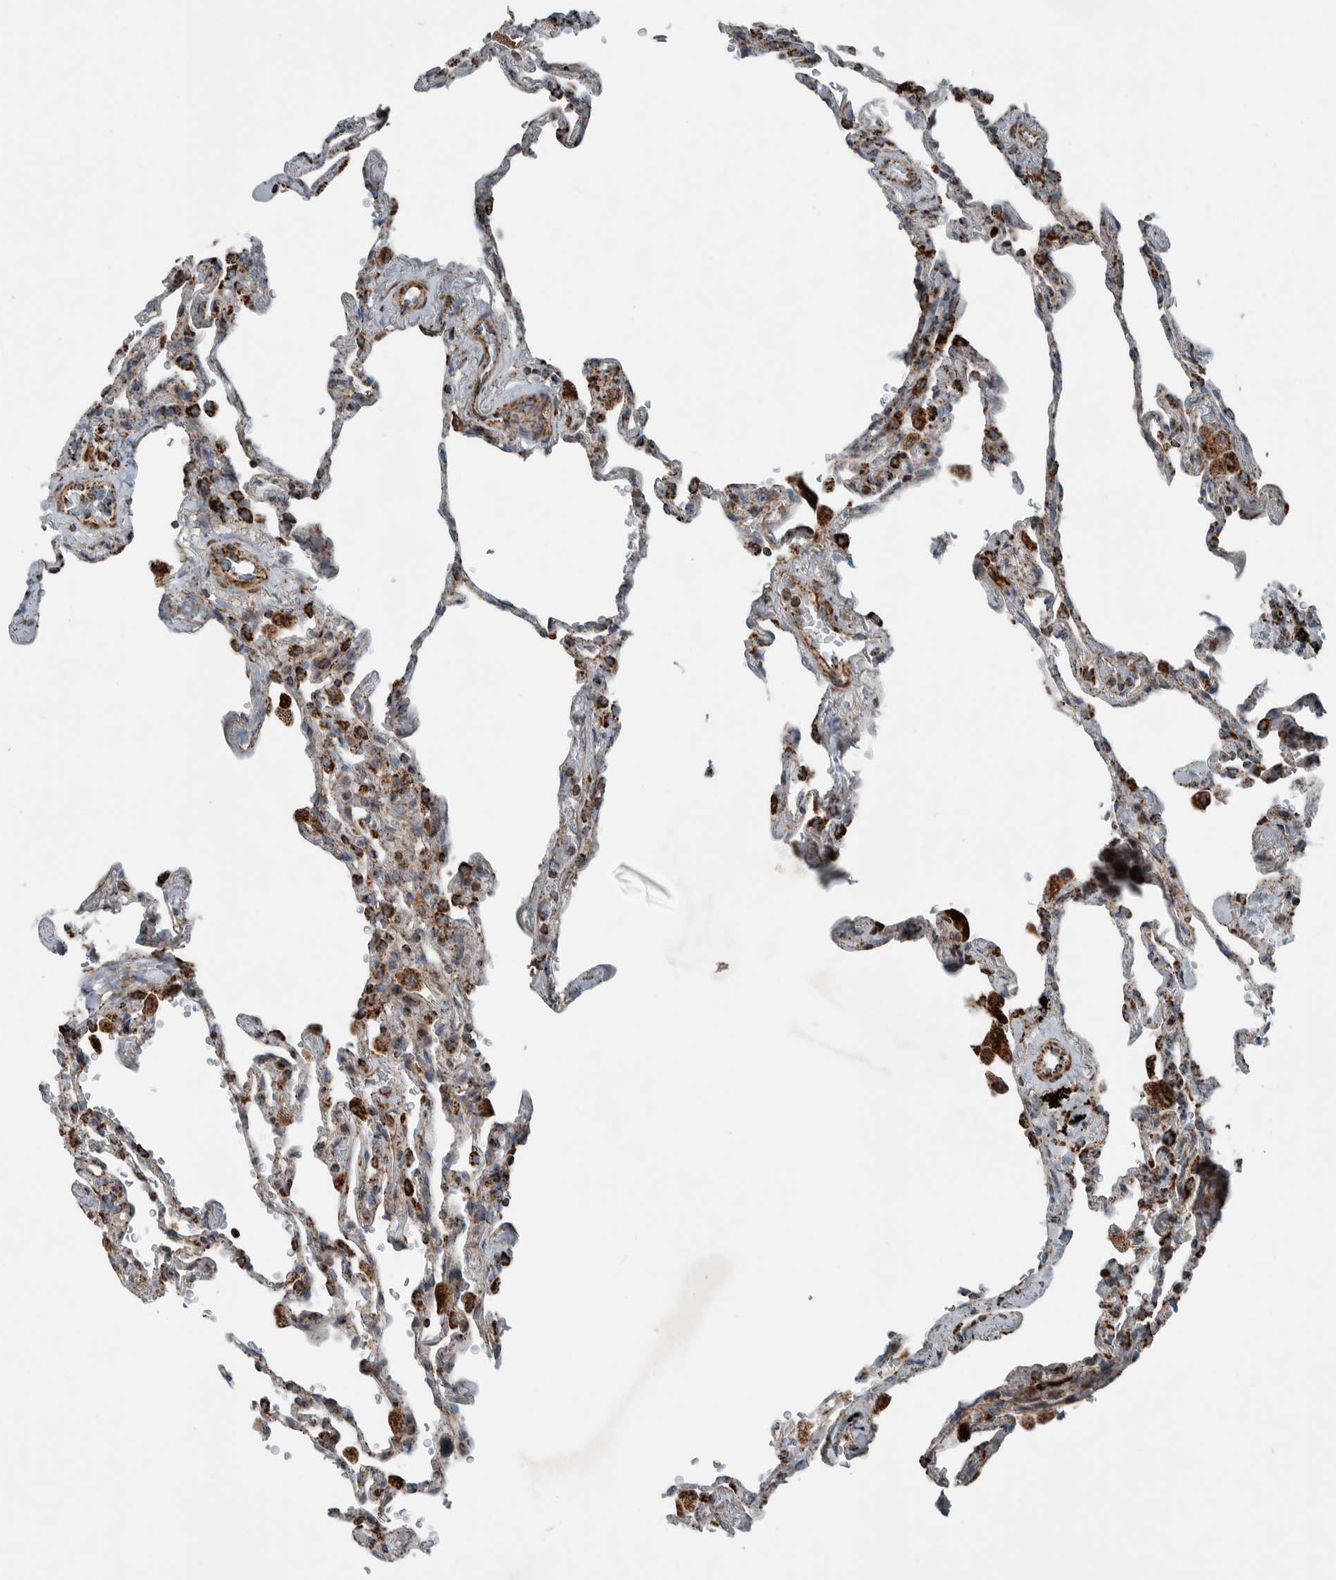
{"staining": {"intensity": "strong", "quantity": "25%-75%", "location": "cytoplasmic/membranous"}, "tissue": "lung", "cell_type": "Alveolar cells", "image_type": "normal", "snomed": [{"axis": "morphology", "description": "Normal tissue, NOS"}, {"axis": "topography", "description": "Lung"}], "caption": "IHC (DAB (3,3'-diaminobenzidine)) staining of benign lung exhibits strong cytoplasmic/membranous protein expression in about 25%-75% of alveolar cells. (brown staining indicates protein expression, while blue staining denotes nuclei).", "gene": "CNTROB", "patient": {"sex": "male", "age": 59}}